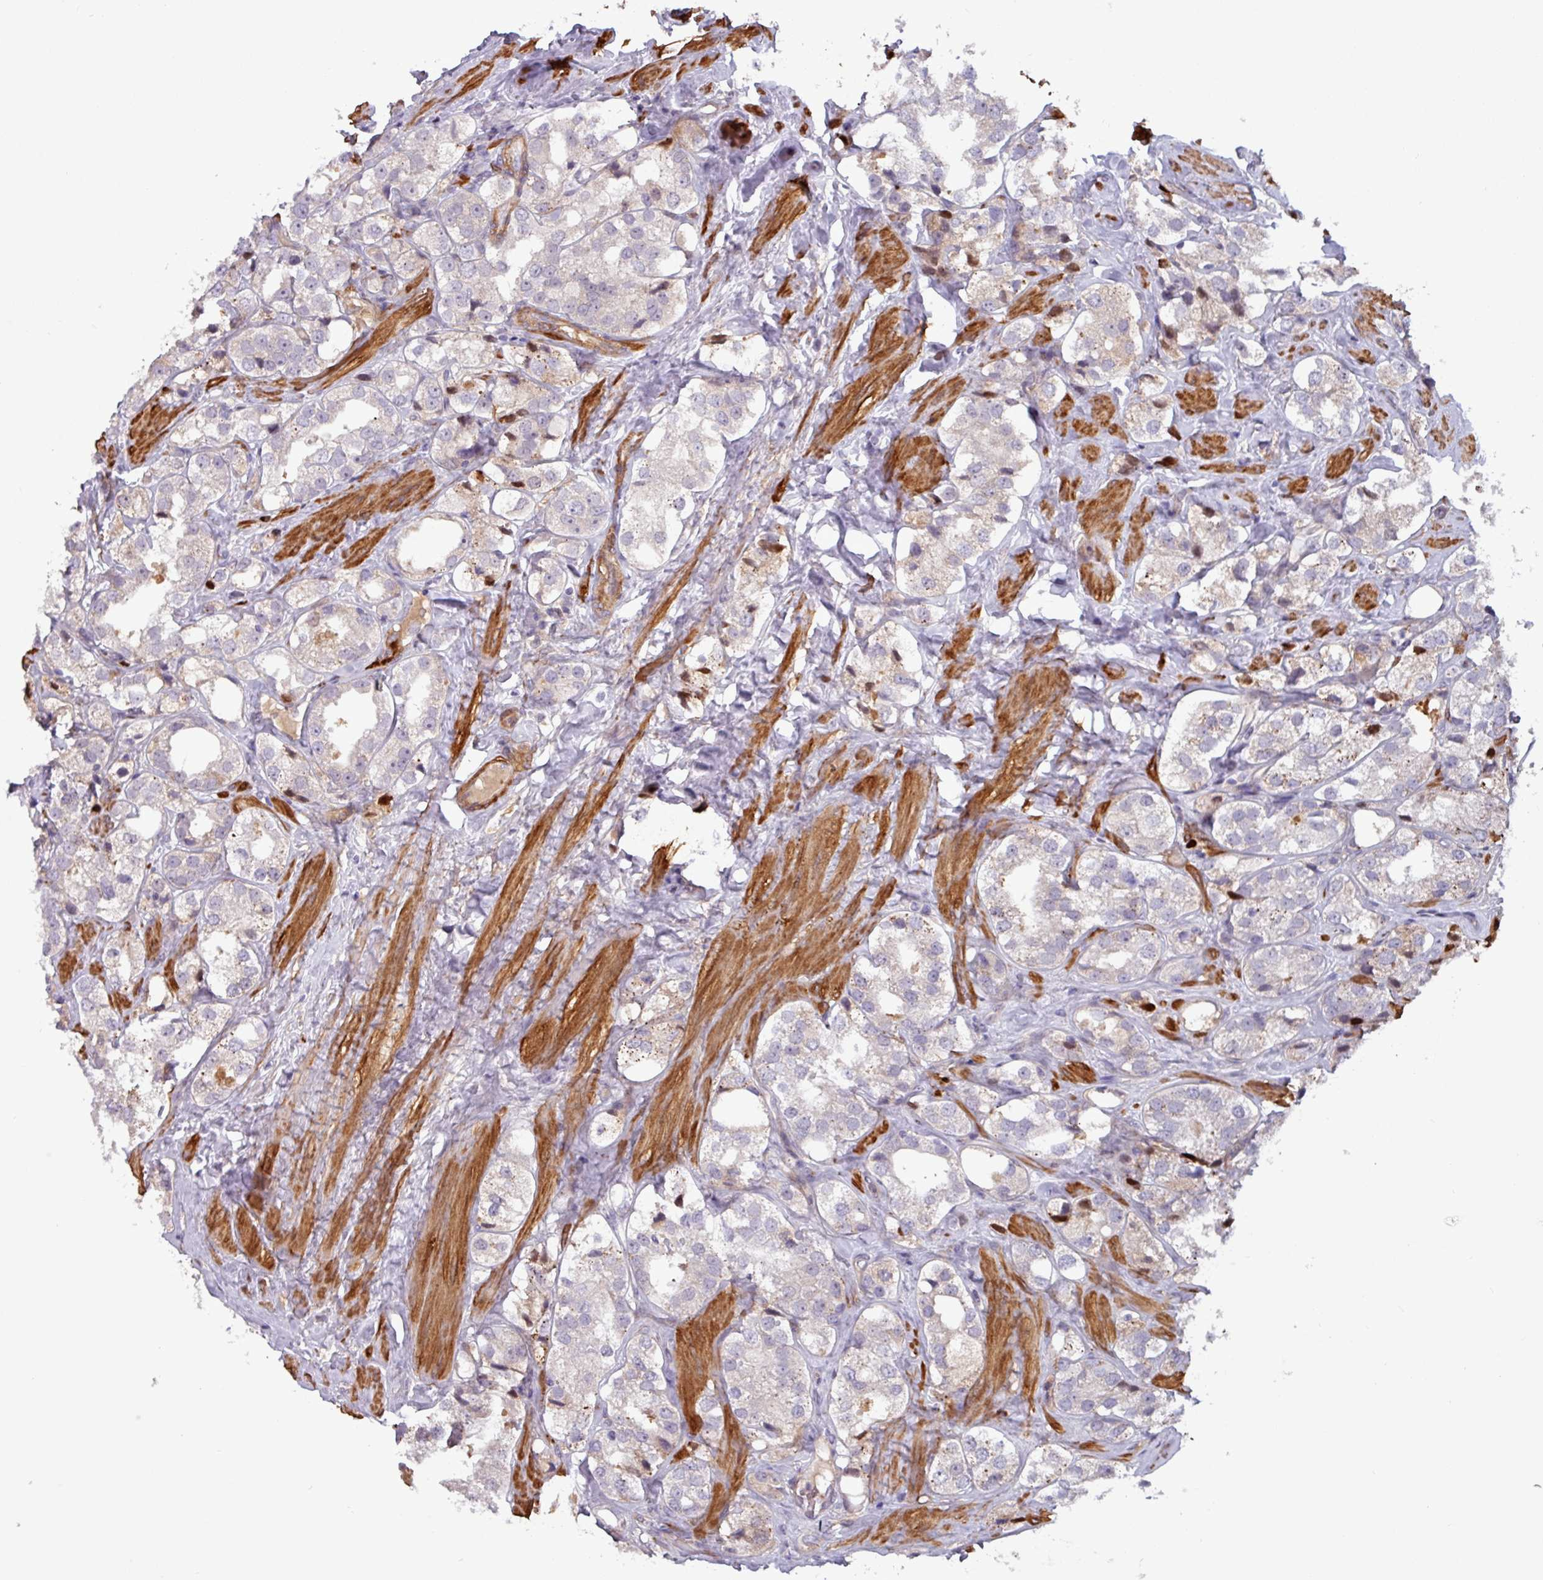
{"staining": {"intensity": "negative", "quantity": "none", "location": "none"}, "tissue": "prostate cancer", "cell_type": "Tumor cells", "image_type": "cancer", "snomed": [{"axis": "morphology", "description": "Adenocarcinoma, NOS"}, {"axis": "topography", "description": "Prostate"}], "caption": "Immunohistochemistry of human prostate adenocarcinoma displays no expression in tumor cells.", "gene": "PCED1A", "patient": {"sex": "male", "age": 79}}